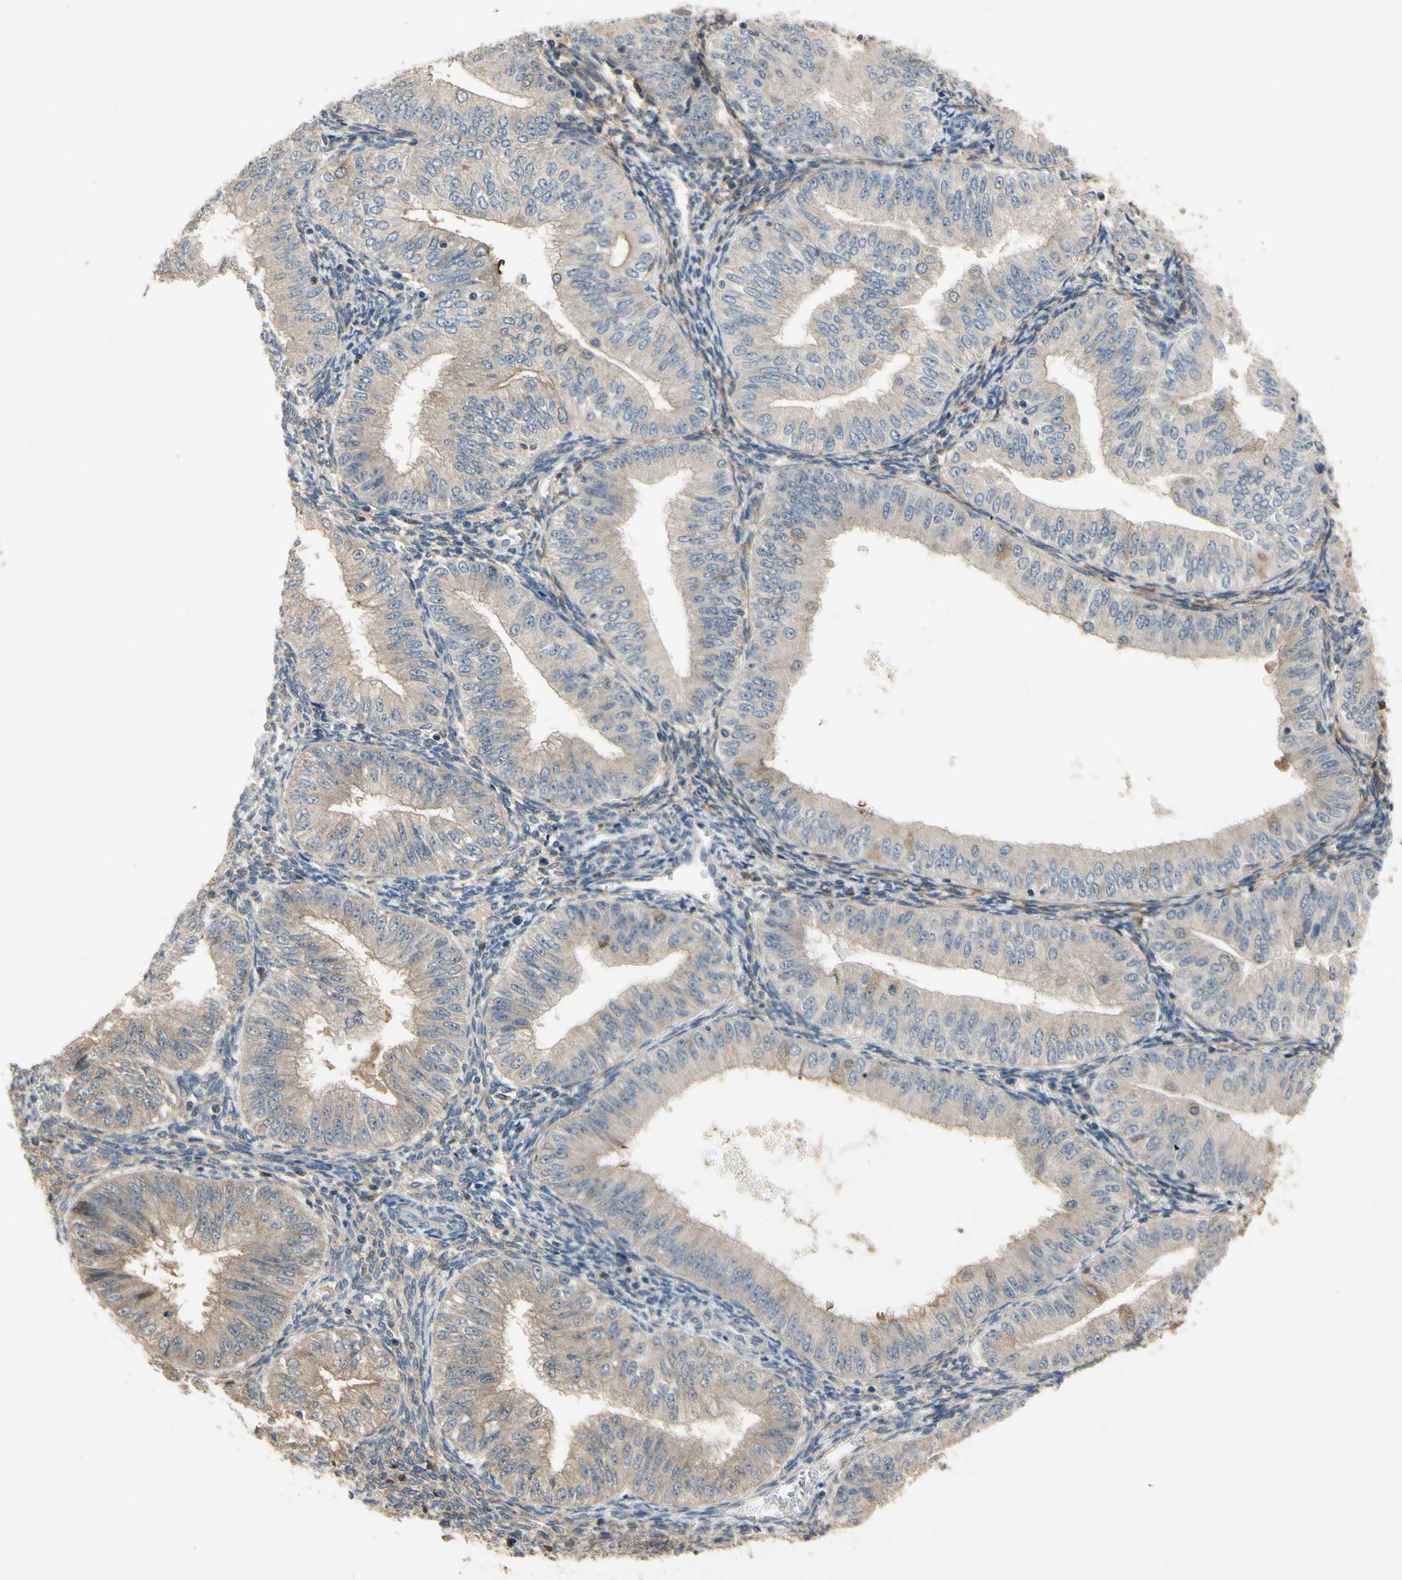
{"staining": {"intensity": "weak", "quantity": "25%-75%", "location": "cytoplasmic/membranous"}, "tissue": "endometrial cancer", "cell_type": "Tumor cells", "image_type": "cancer", "snomed": [{"axis": "morphology", "description": "Normal tissue, NOS"}, {"axis": "morphology", "description": "Adenocarcinoma, NOS"}, {"axis": "topography", "description": "Endometrium"}], "caption": "Protein expression analysis of human endometrial adenocarcinoma reveals weak cytoplasmic/membranous expression in about 25%-75% of tumor cells.", "gene": "CGREF1", "patient": {"sex": "female", "age": 53}}